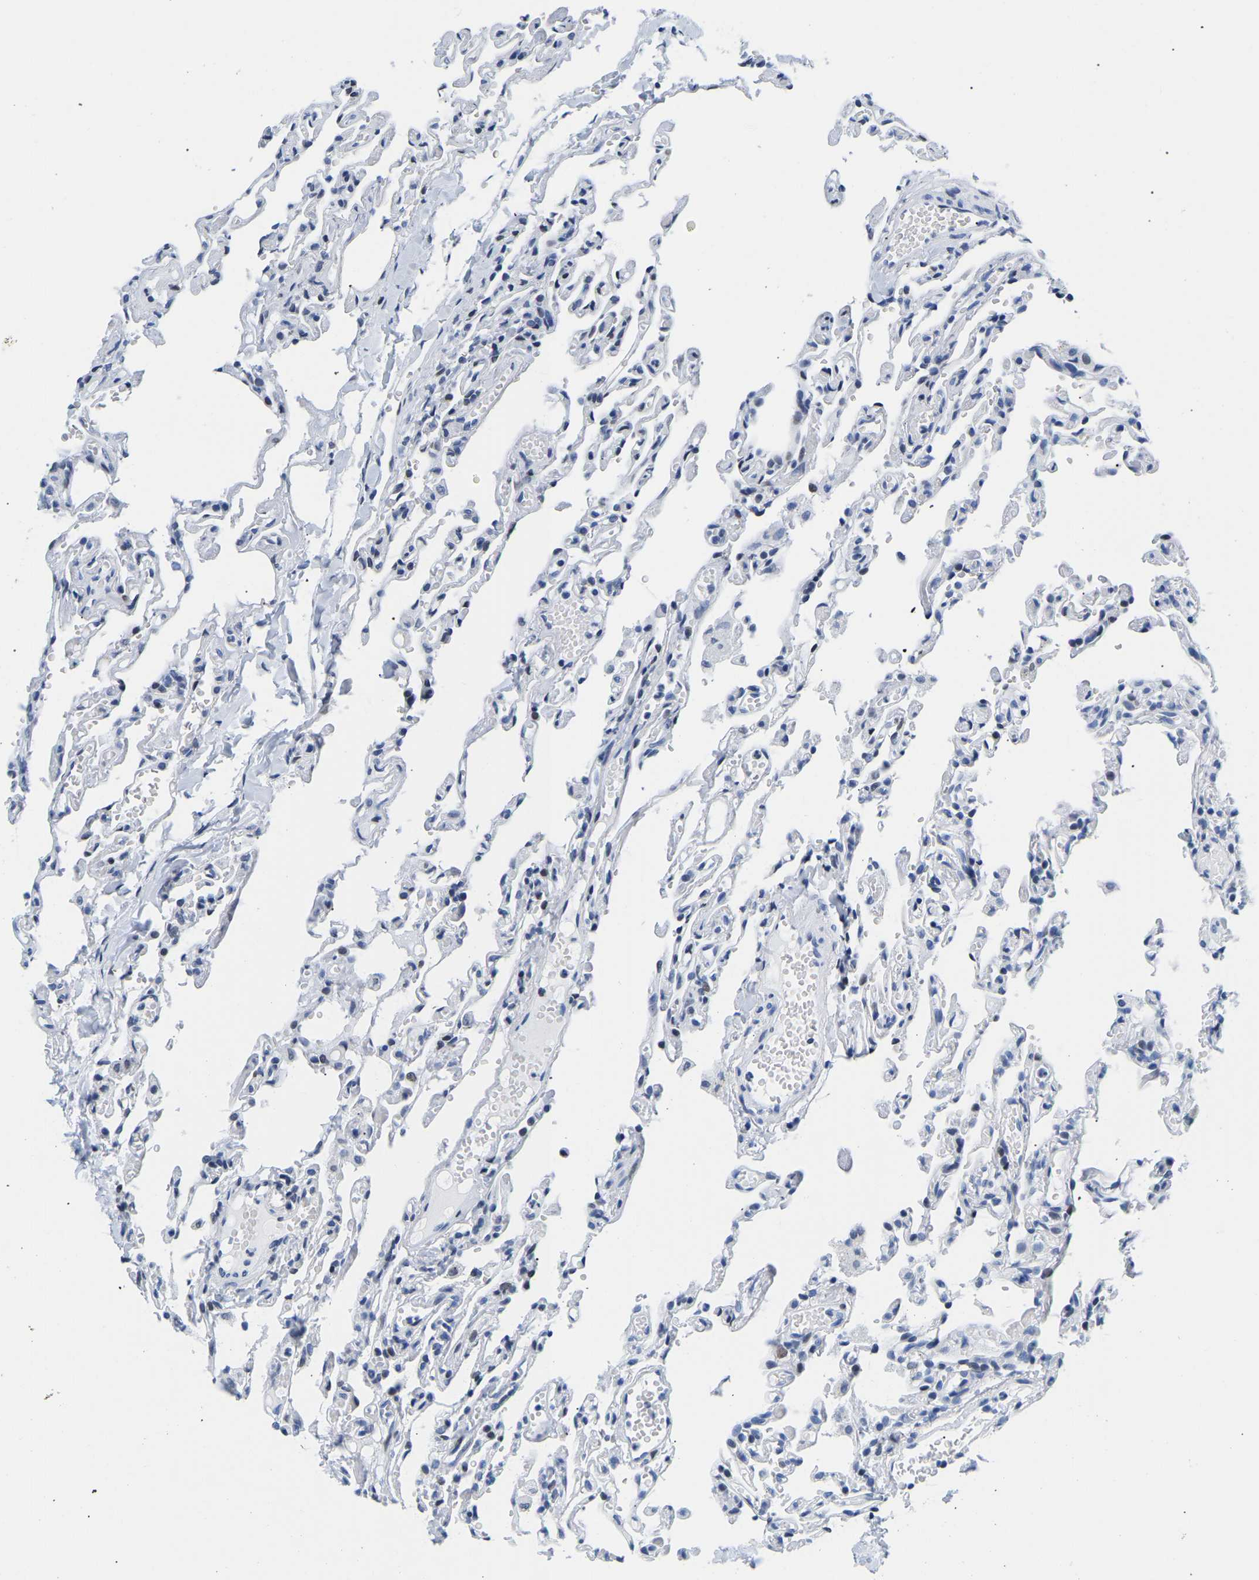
{"staining": {"intensity": "negative", "quantity": "none", "location": "none"}, "tissue": "lung", "cell_type": "Alveolar cells", "image_type": "normal", "snomed": [{"axis": "morphology", "description": "Normal tissue, NOS"}, {"axis": "topography", "description": "Lung"}], "caption": "IHC photomicrograph of normal lung: human lung stained with DAB demonstrates no significant protein staining in alveolar cells.", "gene": "UPK3A", "patient": {"sex": "male", "age": 21}}